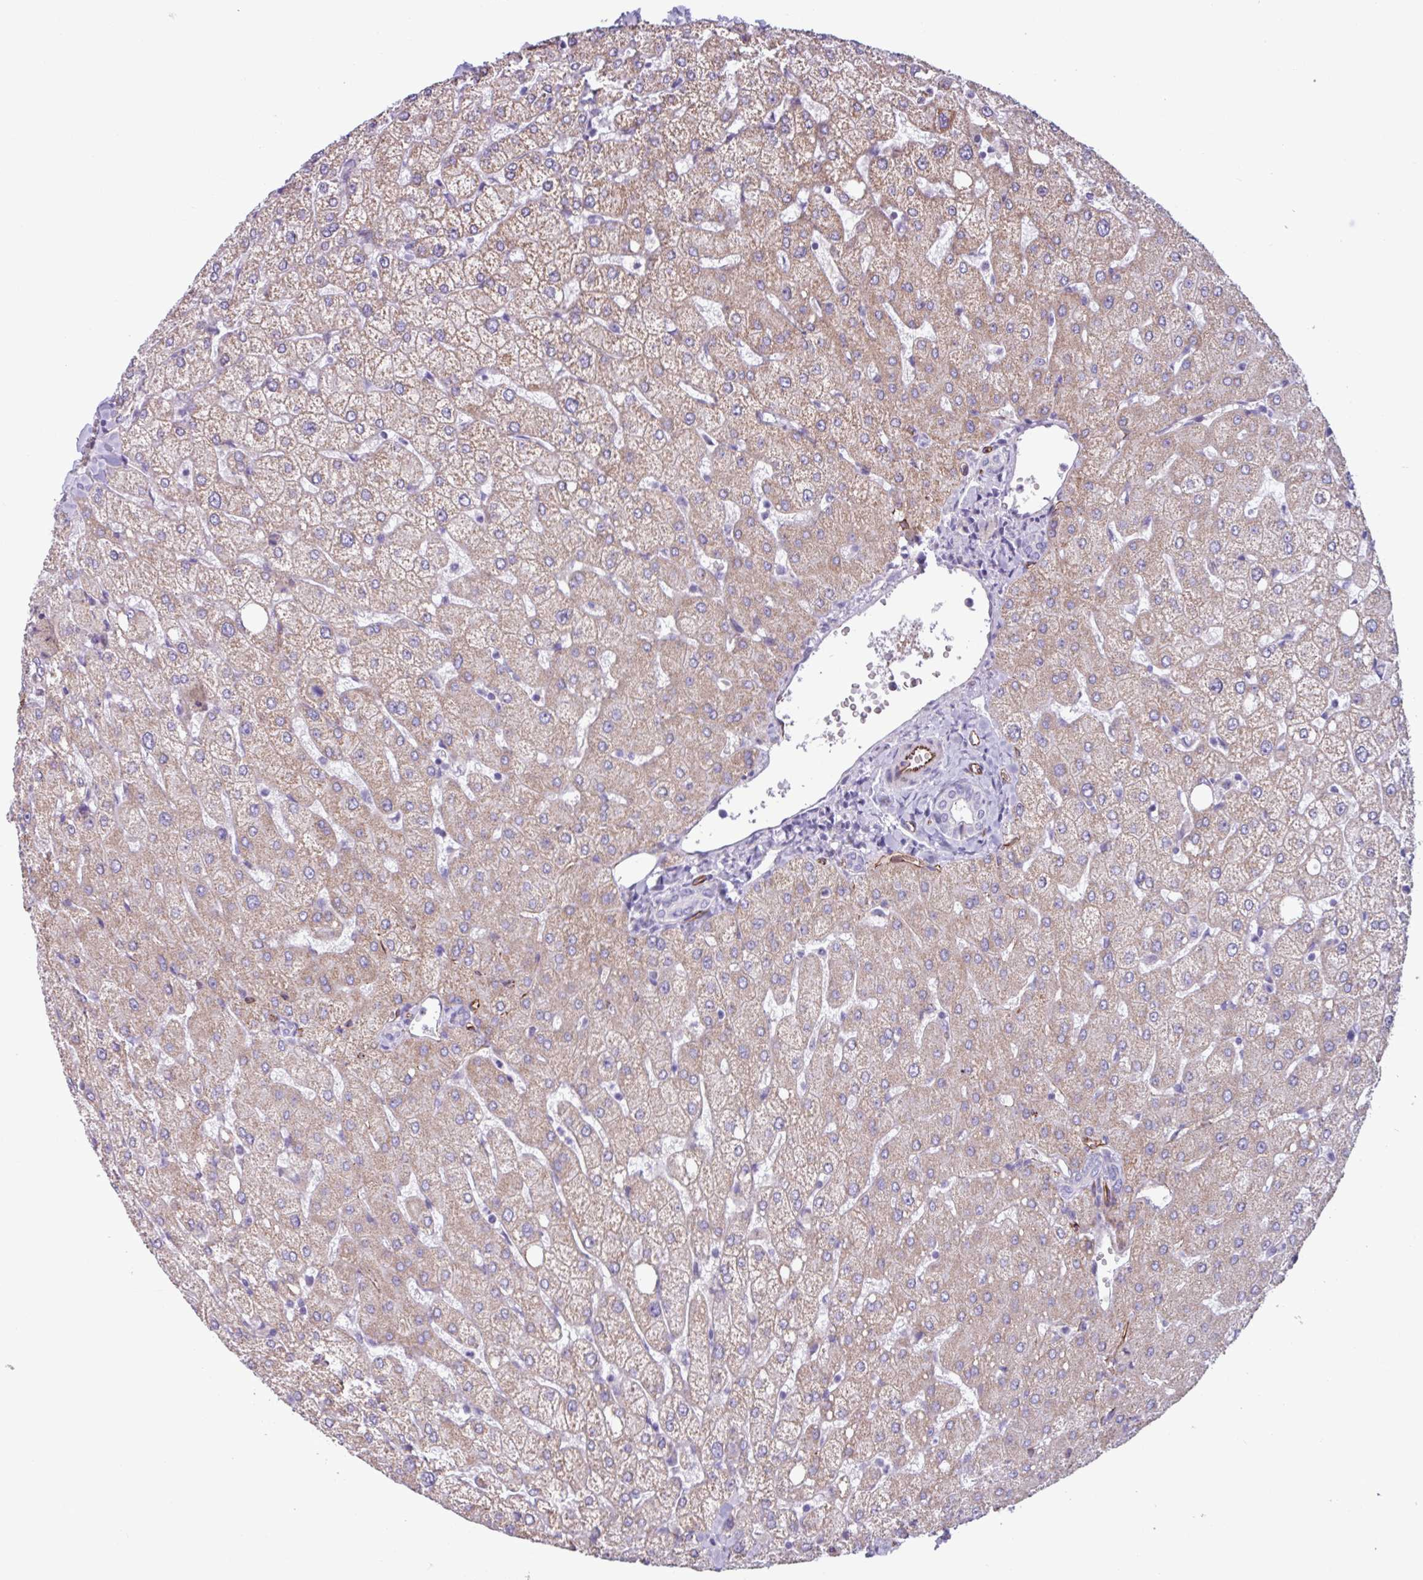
{"staining": {"intensity": "negative", "quantity": "none", "location": "none"}, "tissue": "liver", "cell_type": "Cholangiocytes", "image_type": "normal", "snomed": [{"axis": "morphology", "description": "Normal tissue, NOS"}, {"axis": "topography", "description": "Liver"}], "caption": "Immunohistochemistry (IHC) histopathology image of unremarkable liver stained for a protein (brown), which shows no expression in cholangiocytes.", "gene": "BTD", "patient": {"sex": "female", "age": 54}}